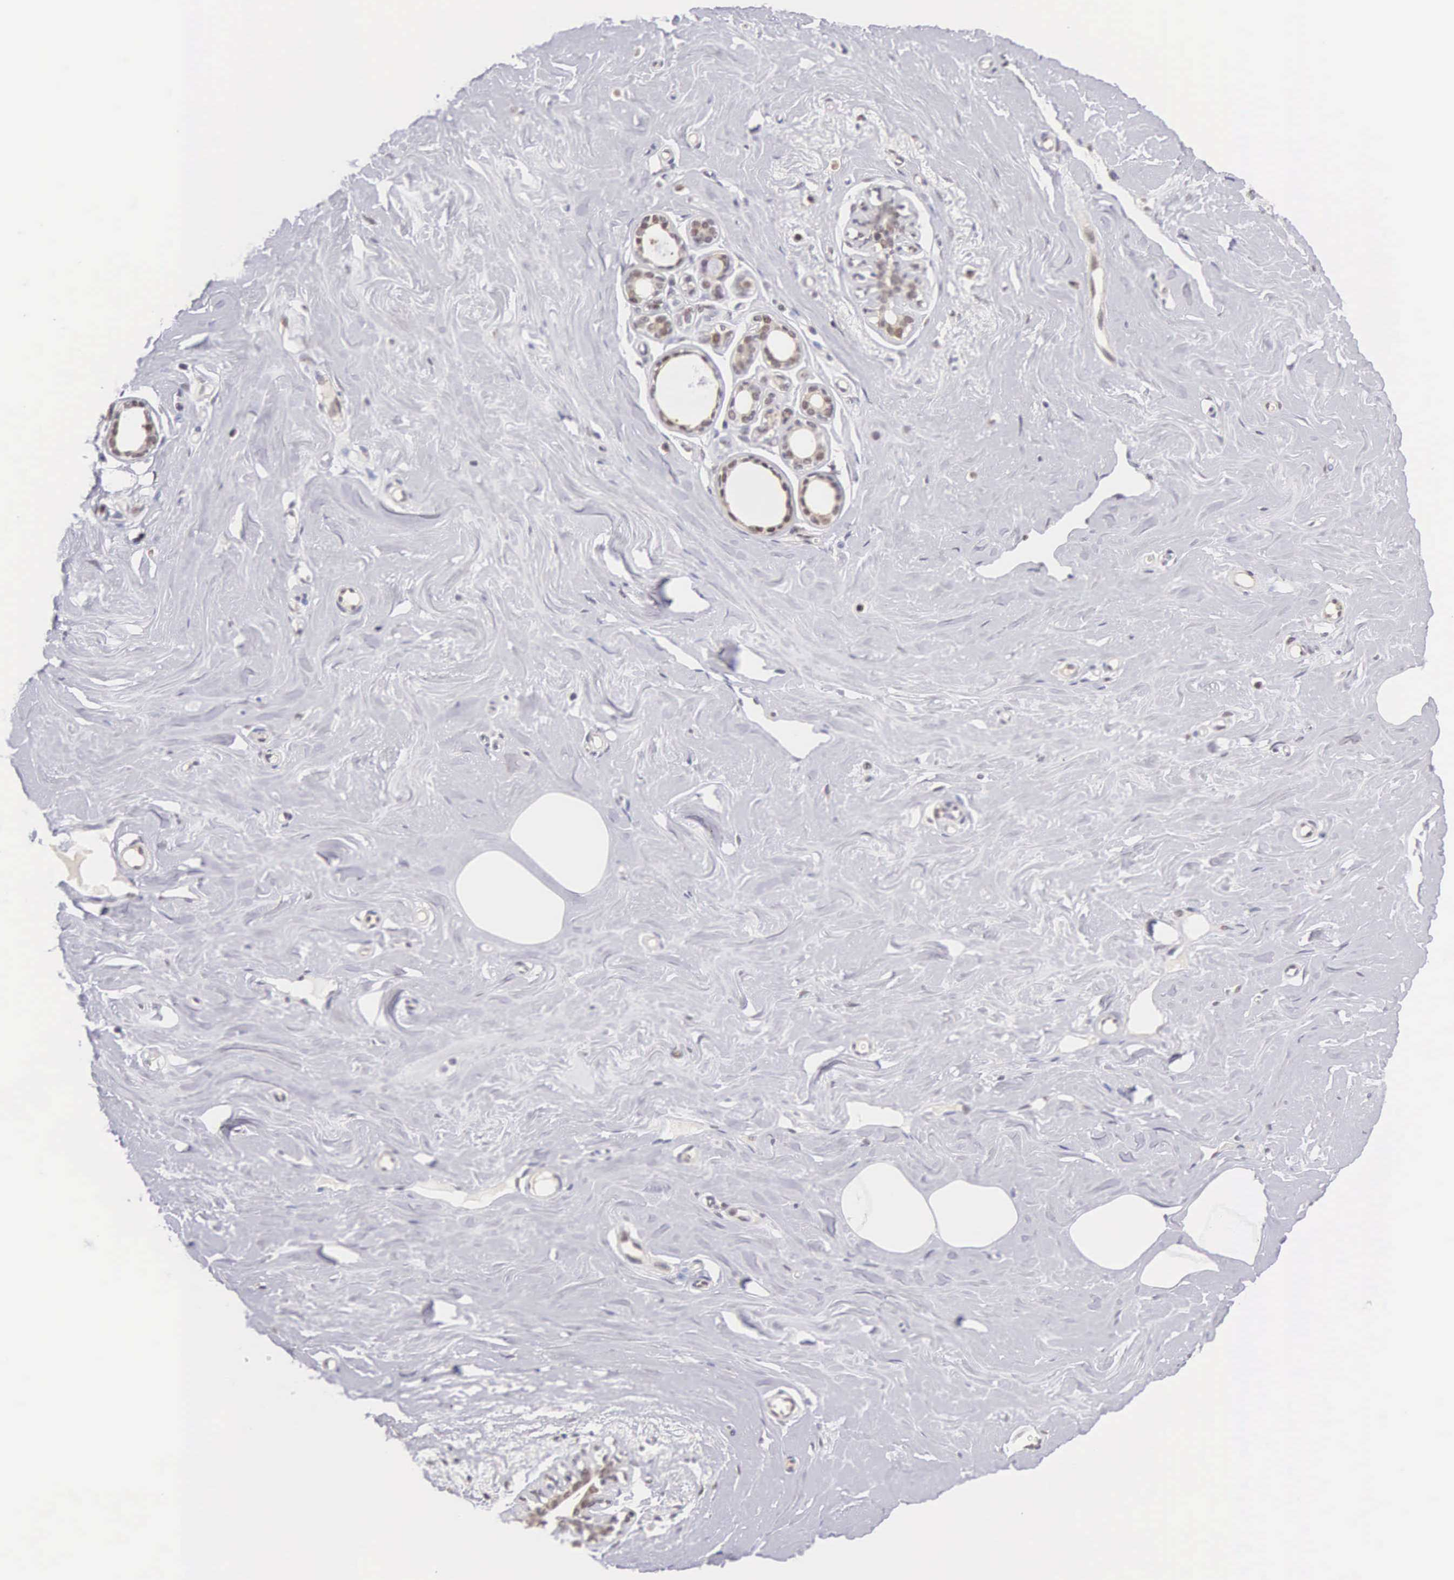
{"staining": {"intensity": "moderate", "quantity": "<25%", "location": "nuclear"}, "tissue": "breast", "cell_type": "Adipocytes", "image_type": "normal", "snomed": [{"axis": "morphology", "description": "Normal tissue, NOS"}, {"axis": "topography", "description": "Breast"}], "caption": "The photomicrograph reveals staining of benign breast, revealing moderate nuclear protein positivity (brown color) within adipocytes. (brown staining indicates protein expression, while blue staining denotes nuclei).", "gene": "HMGXB4", "patient": {"sex": "female", "age": 45}}